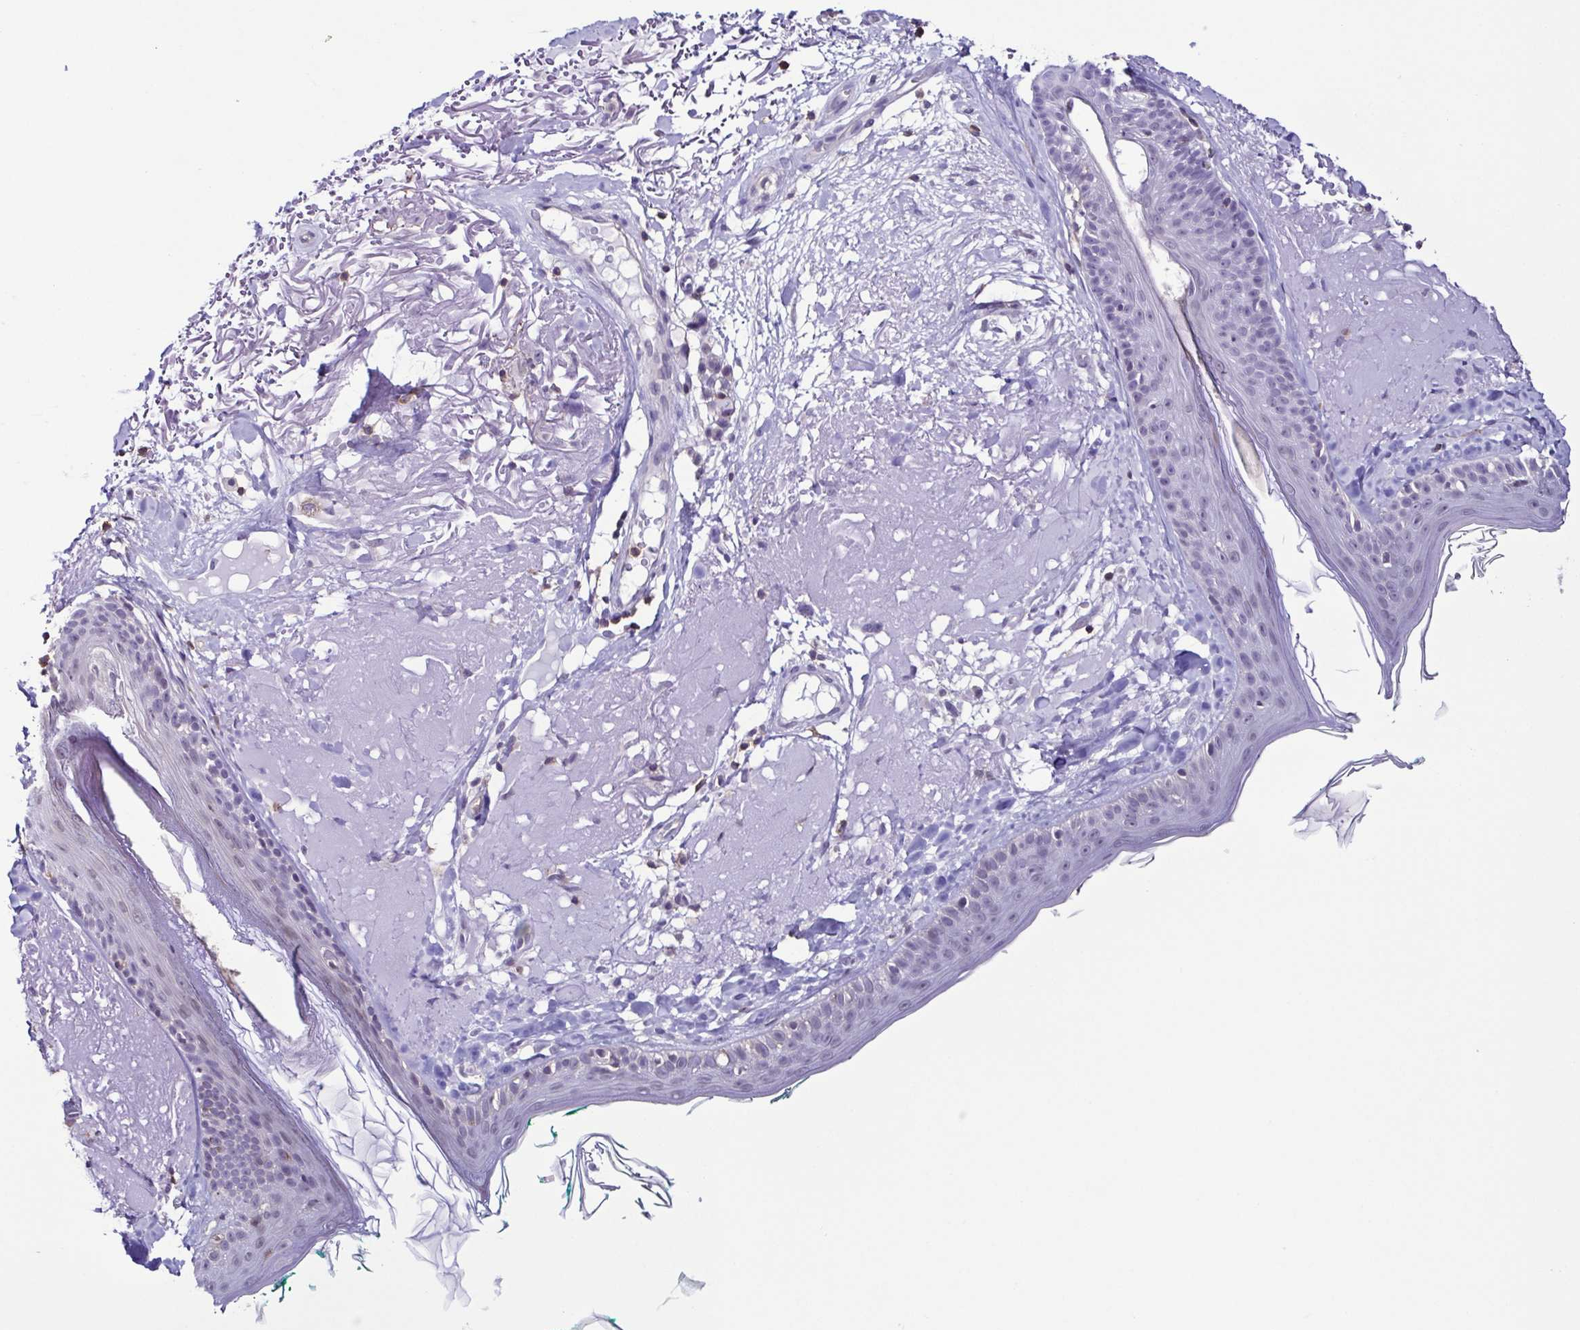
{"staining": {"intensity": "negative", "quantity": "none", "location": "none"}, "tissue": "skin", "cell_type": "Fibroblasts", "image_type": "normal", "snomed": [{"axis": "morphology", "description": "Normal tissue, NOS"}, {"axis": "topography", "description": "Skin"}], "caption": "Immunohistochemistry of benign skin exhibits no expression in fibroblasts.", "gene": "TNNT2", "patient": {"sex": "male", "age": 73}}